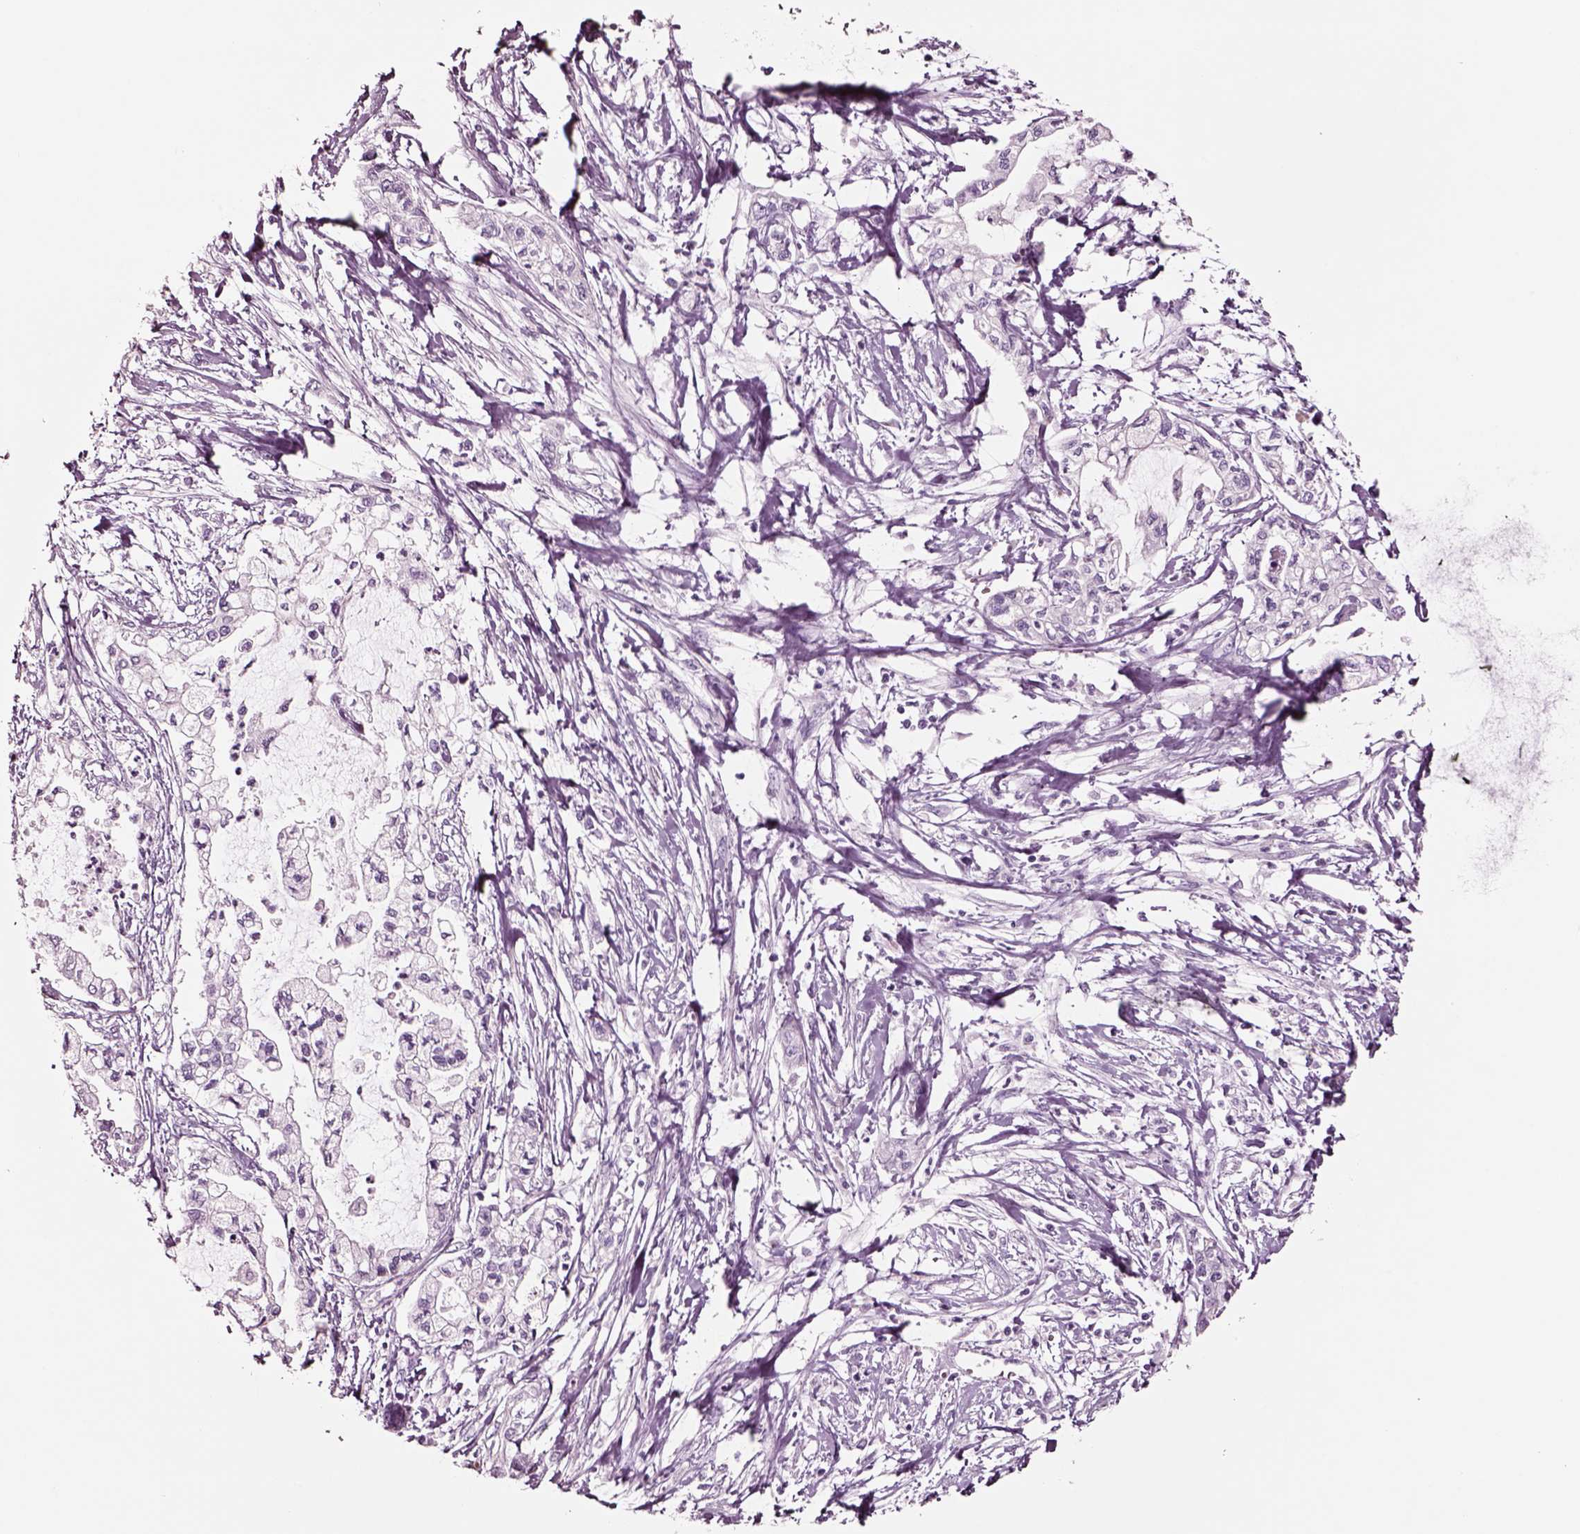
{"staining": {"intensity": "negative", "quantity": "none", "location": "none"}, "tissue": "pancreatic cancer", "cell_type": "Tumor cells", "image_type": "cancer", "snomed": [{"axis": "morphology", "description": "Adenocarcinoma, NOS"}, {"axis": "topography", "description": "Pancreas"}], "caption": "Immunohistochemical staining of human pancreatic cancer displays no significant expression in tumor cells.", "gene": "NMRK2", "patient": {"sex": "male", "age": 54}}